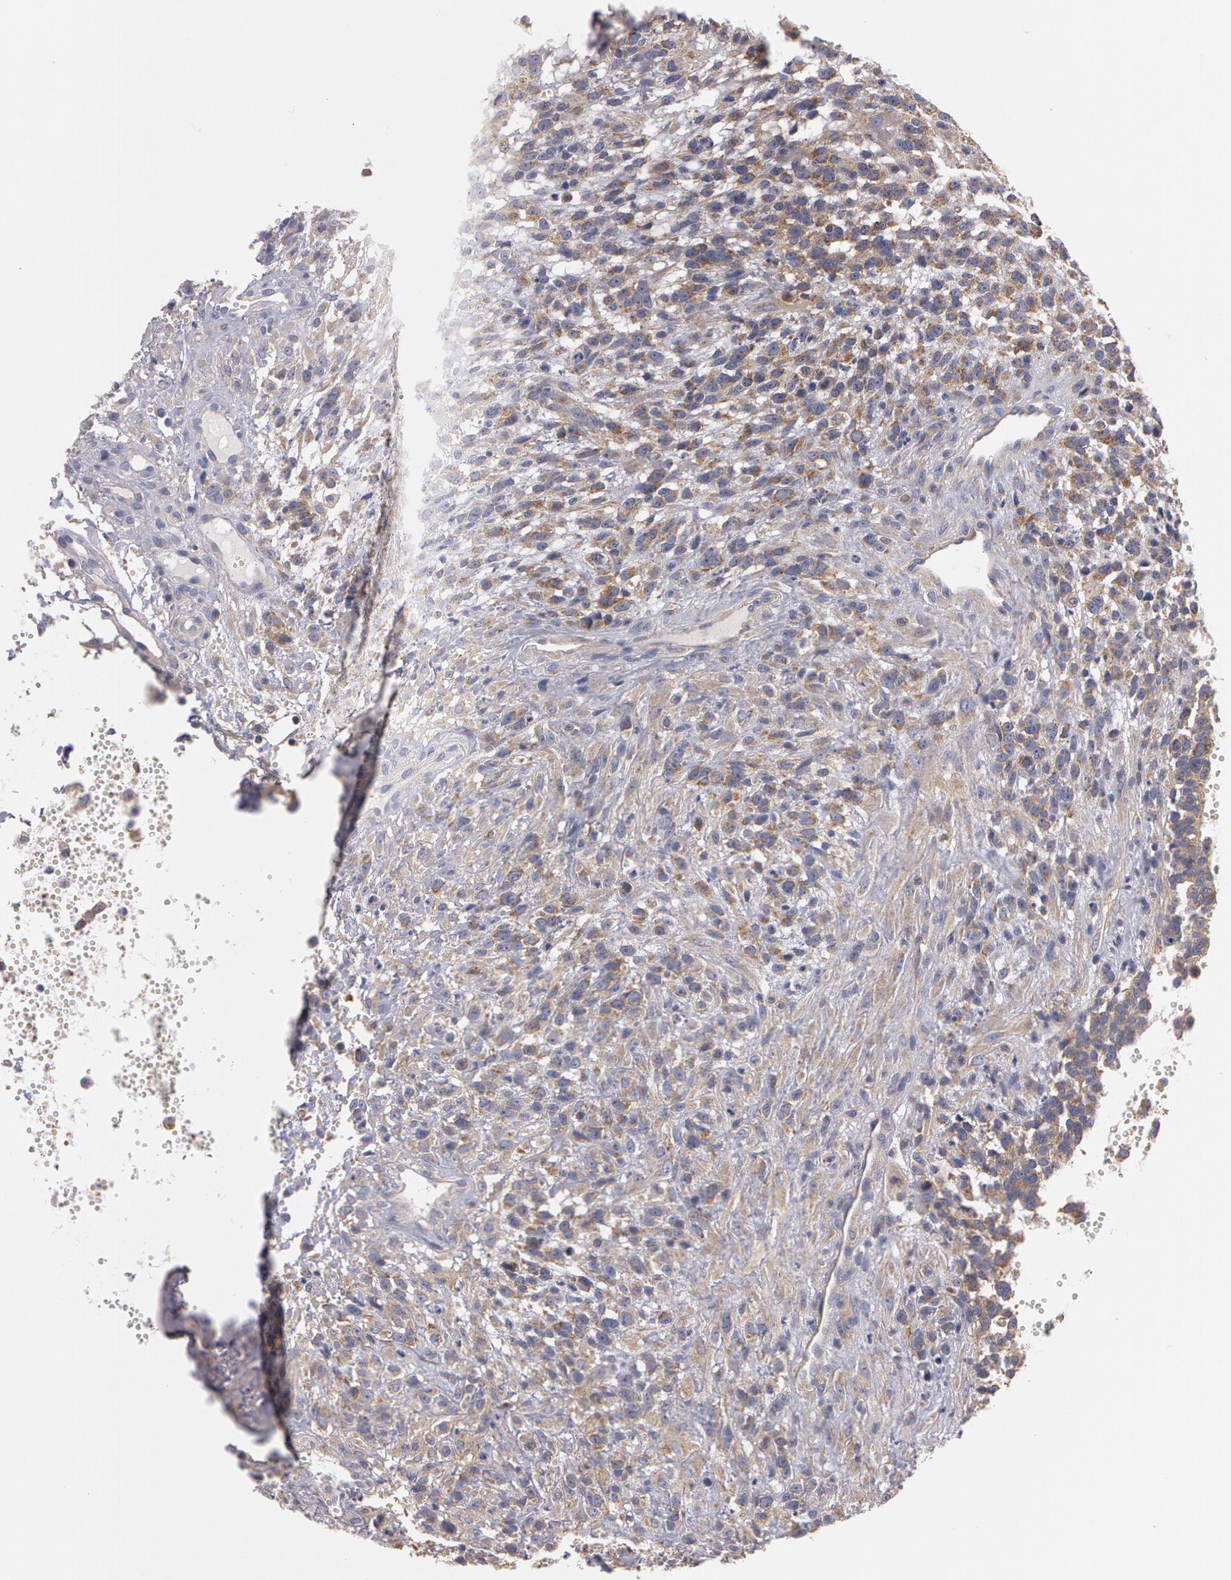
{"staining": {"intensity": "weak", "quantity": "25%-75%", "location": "cytoplasmic/membranous"}, "tissue": "glioma", "cell_type": "Tumor cells", "image_type": "cancer", "snomed": [{"axis": "morphology", "description": "Glioma, malignant, High grade"}, {"axis": "topography", "description": "Brain"}], "caption": "Weak cytoplasmic/membranous protein staining is identified in approximately 25%-75% of tumor cells in glioma. The protein of interest is shown in brown color, while the nuclei are stained blue.", "gene": "NEK9", "patient": {"sex": "male", "age": 66}}